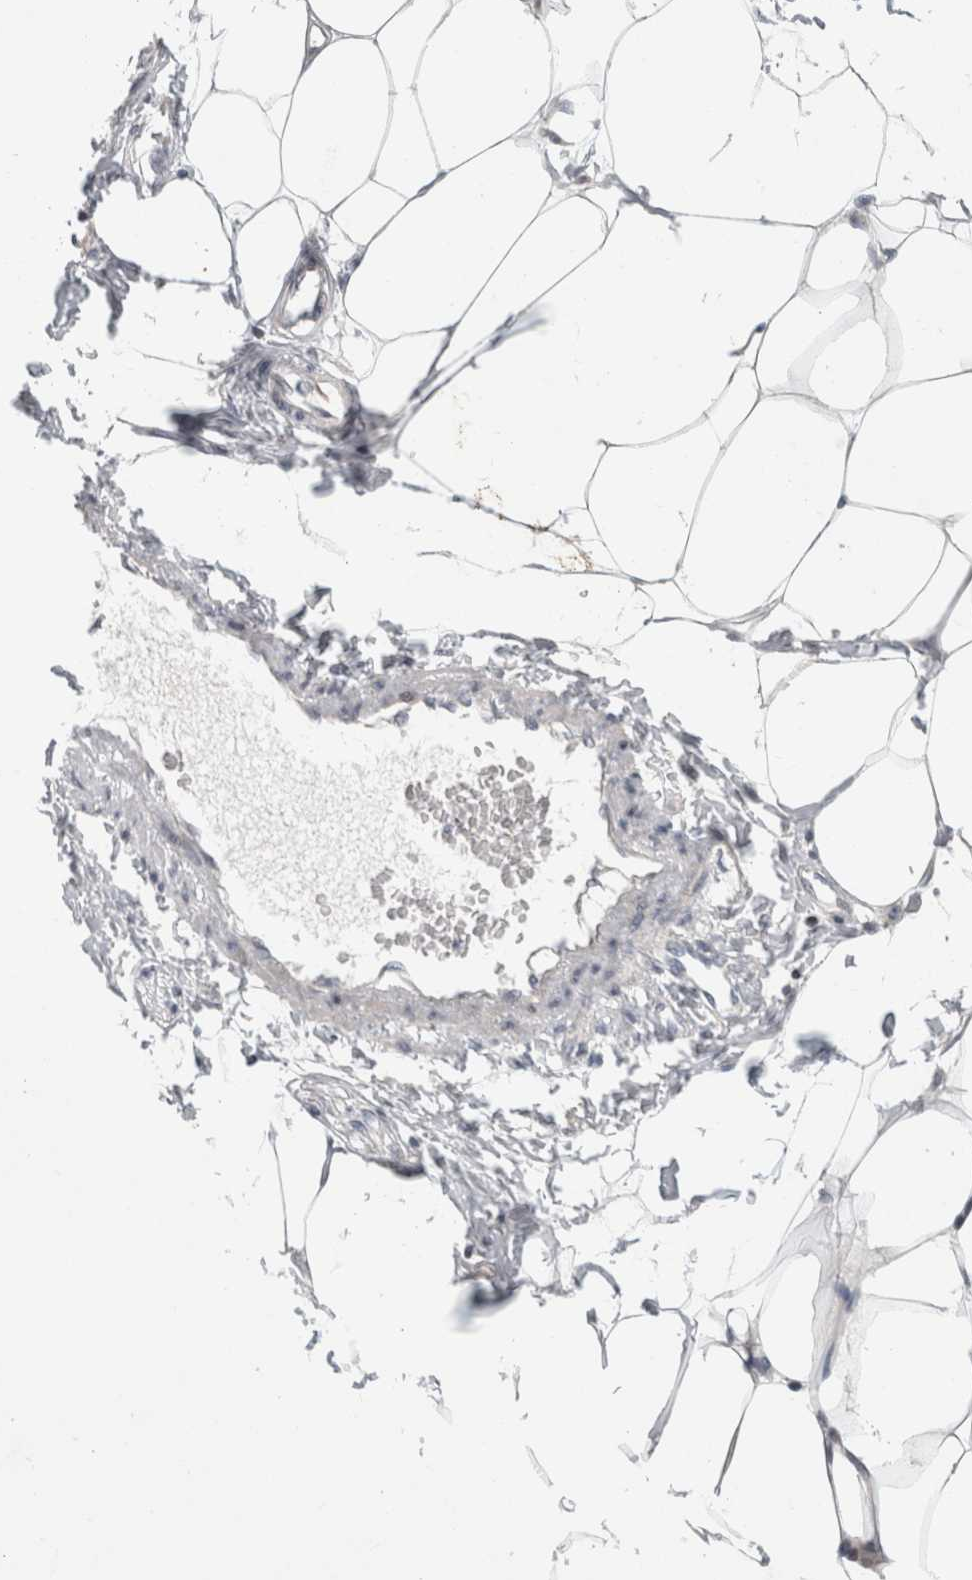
{"staining": {"intensity": "negative", "quantity": "none", "location": "none"}, "tissue": "adipose tissue", "cell_type": "Adipocytes", "image_type": "normal", "snomed": [{"axis": "morphology", "description": "Normal tissue, NOS"}, {"axis": "morphology", "description": "Adenocarcinoma, NOS"}, {"axis": "topography", "description": "Colon"}, {"axis": "topography", "description": "Peripheral nerve tissue"}], "caption": "Unremarkable adipose tissue was stained to show a protein in brown. There is no significant positivity in adipocytes. (Brightfield microscopy of DAB (3,3'-diaminobenzidine) immunohistochemistry at high magnification).", "gene": "UTP25", "patient": {"sex": "male", "age": 14}}